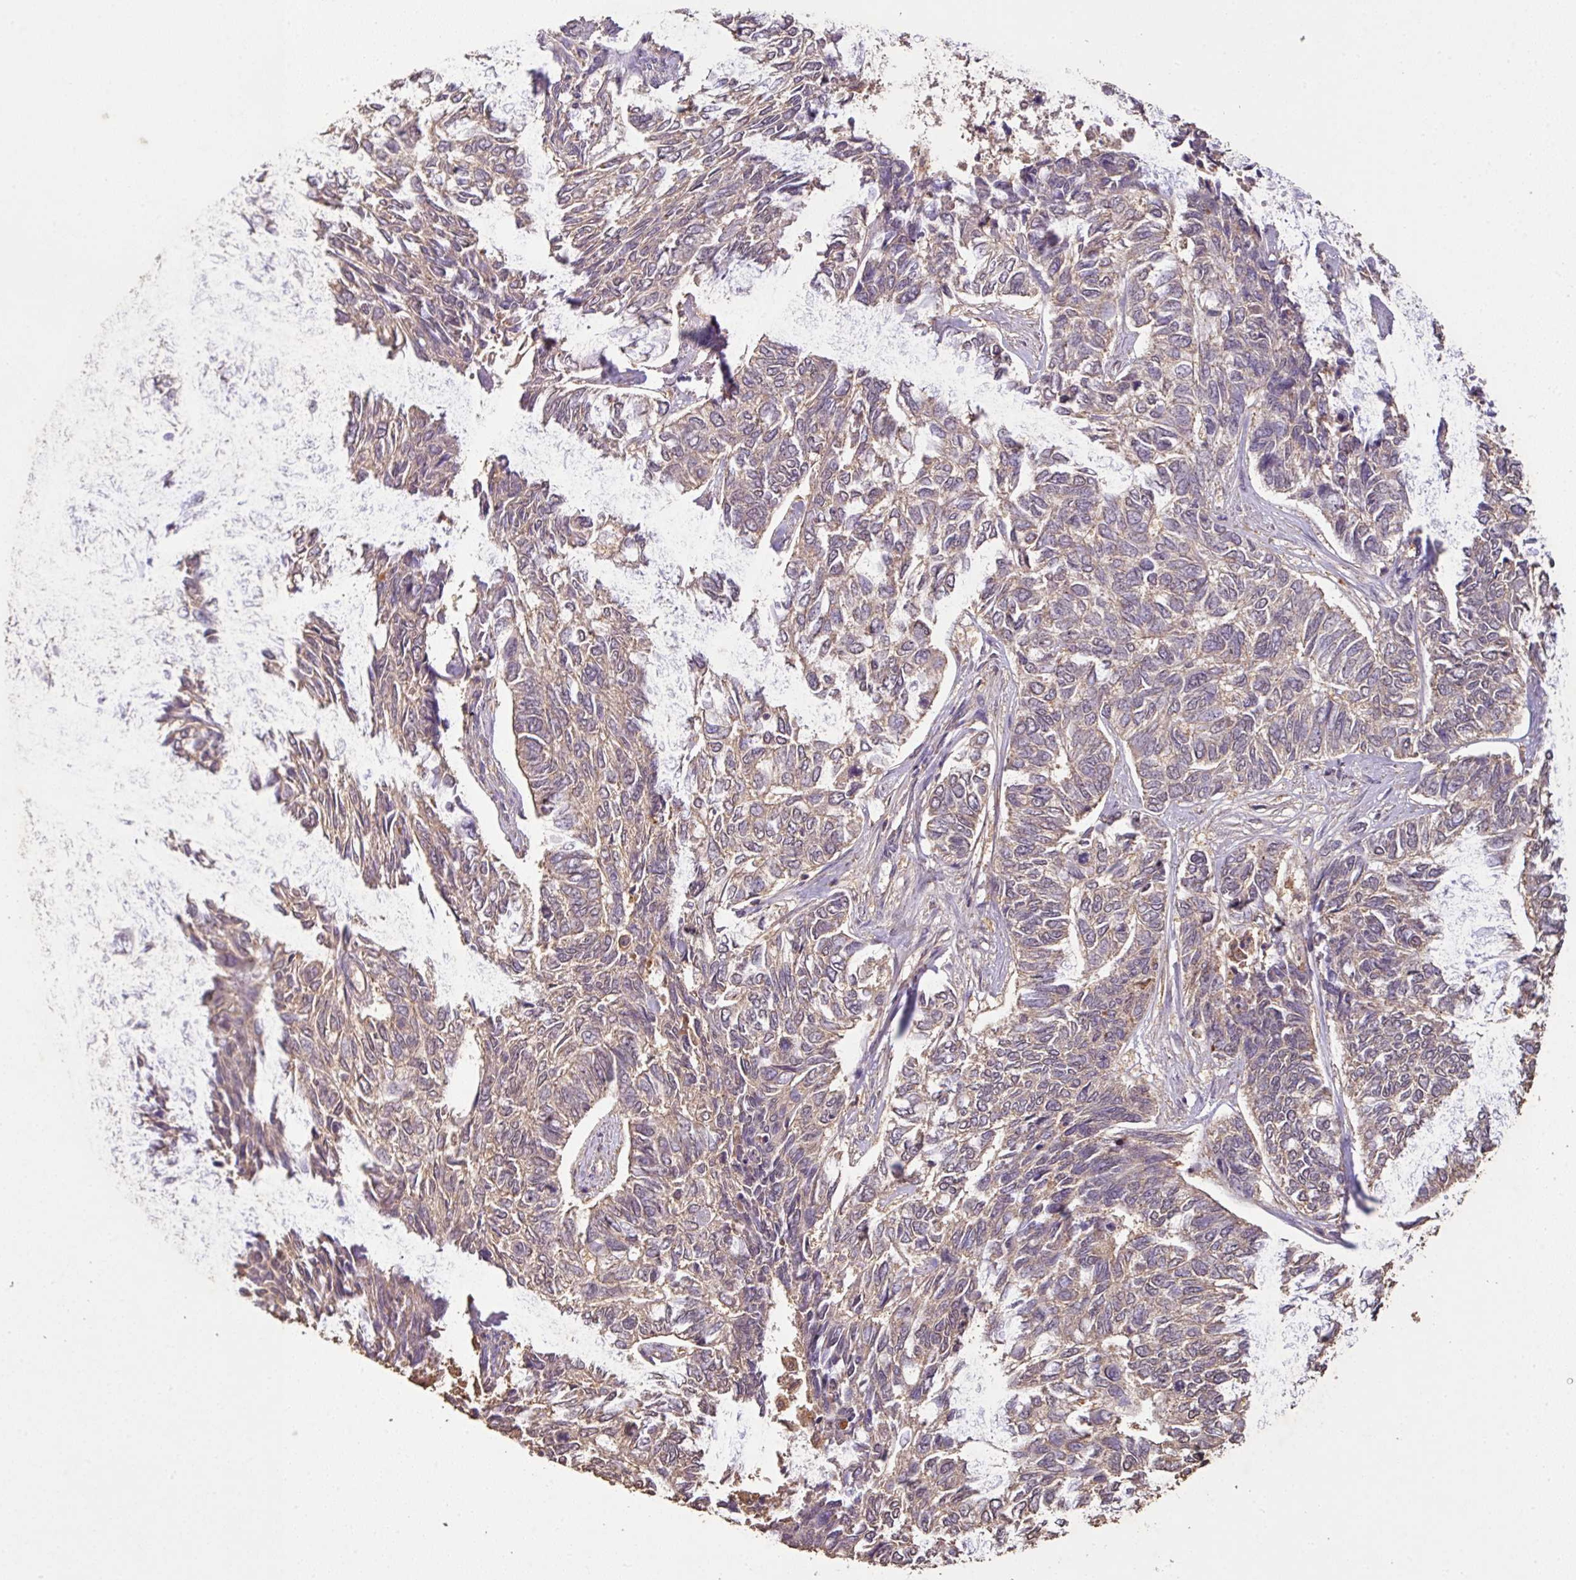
{"staining": {"intensity": "weak", "quantity": "25%-75%", "location": "cytoplasmic/membranous"}, "tissue": "skin cancer", "cell_type": "Tumor cells", "image_type": "cancer", "snomed": [{"axis": "morphology", "description": "Basal cell carcinoma"}, {"axis": "topography", "description": "Skin"}], "caption": "A high-resolution image shows immunohistochemistry (IHC) staining of skin cancer (basal cell carcinoma), which displays weak cytoplasmic/membranous positivity in about 25%-75% of tumor cells.", "gene": "ATAT1", "patient": {"sex": "female", "age": 65}}